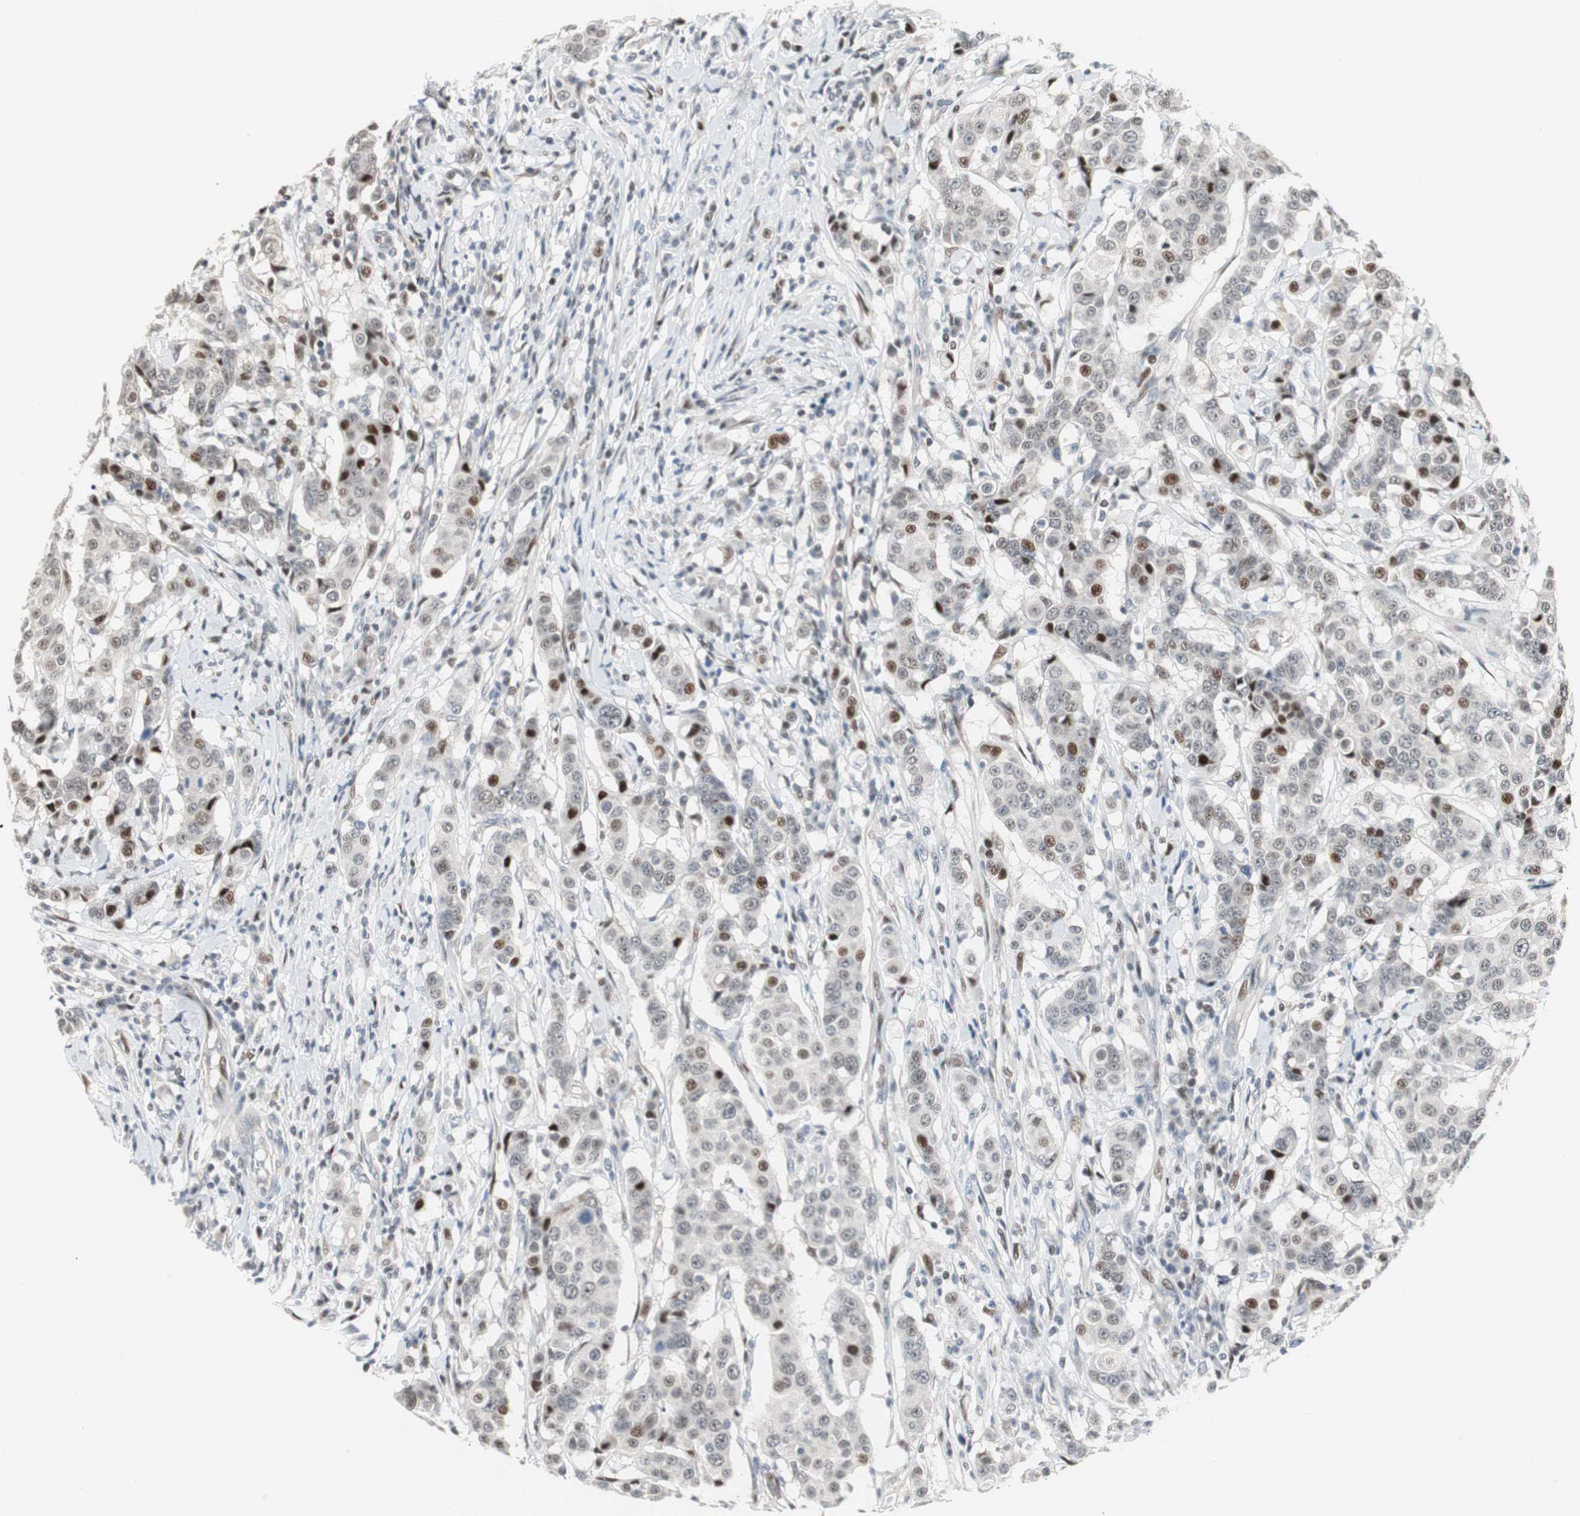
{"staining": {"intensity": "strong", "quantity": "<25%", "location": "nuclear"}, "tissue": "breast cancer", "cell_type": "Tumor cells", "image_type": "cancer", "snomed": [{"axis": "morphology", "description": "Duct carcinoma"}, {"axis": "topography", "description": "Breast"}], "caption": "Immunohistochemistry (IHC) histopathology image of neoplastic tissue: invasive ductal carcinoma (breast) stained using immunohistochemistry exhibits medium levels of strong protein expression localized specifically in the nuclear of tumor cells, appearing as a nuclear brown color.", "gene": "RAD1", "patient": {"sex": "female", "age": 27}}